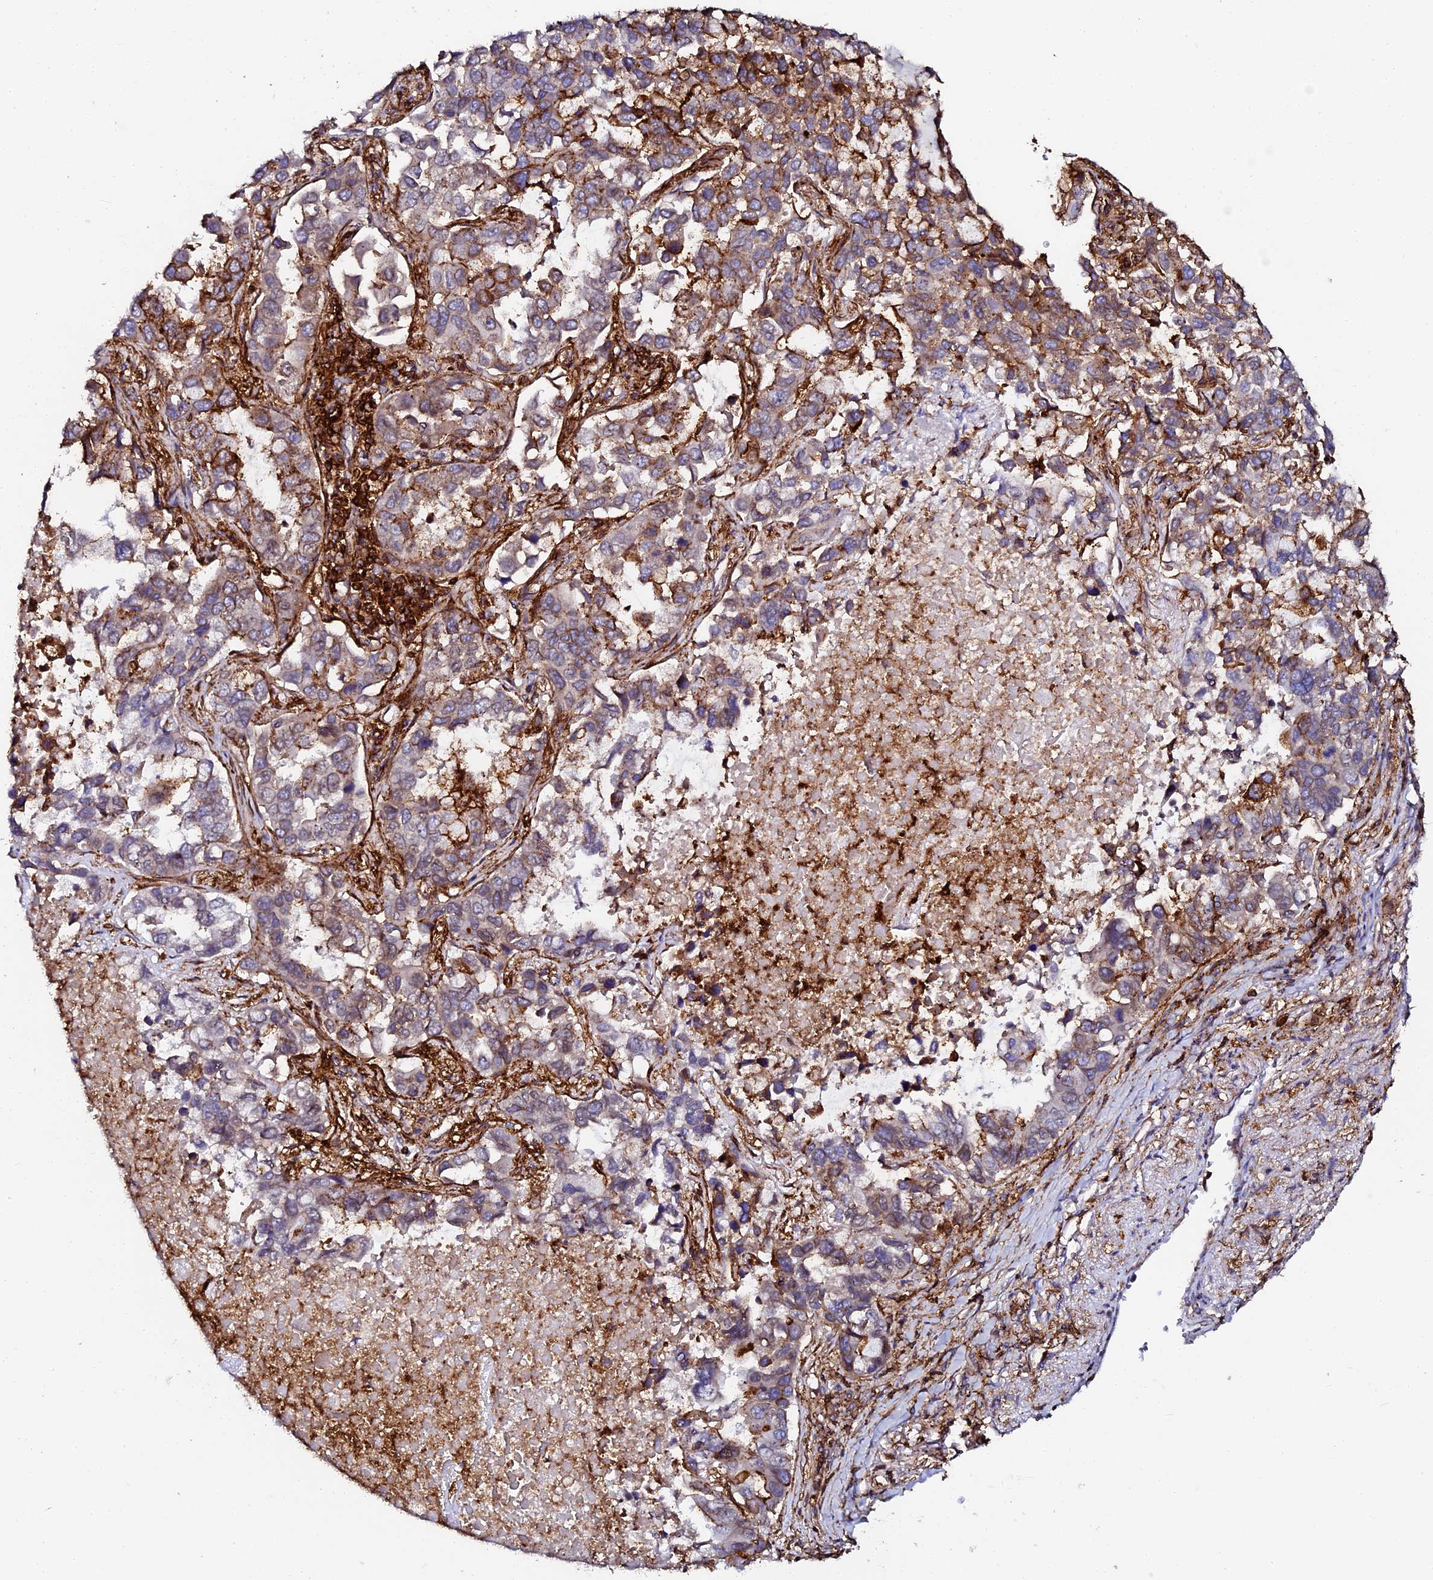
{"staining": {"intensity": "moderate", "quantity": "25%-75%", "location": "cytoplasmic/membranous"}, "tissue": "lung cancer", "cell_type": "Tumor cells", "image_type": "cancer", "snomed": [{"axis": "morphology", "description": "Adenocarcinoma, NOS"}, {"axis": "topography", "description": "Lung"}], "caption": "IHC photomicrograph of human lung cancer (adenocarcinoma) stained for a protein (brown), which reveals medium levels of moderate cytoplasmic/membranous expression in approximately 25%-75% of tumor cells.", "gene": "AAAS", "patient": {"sex": "male", "age": 64}}